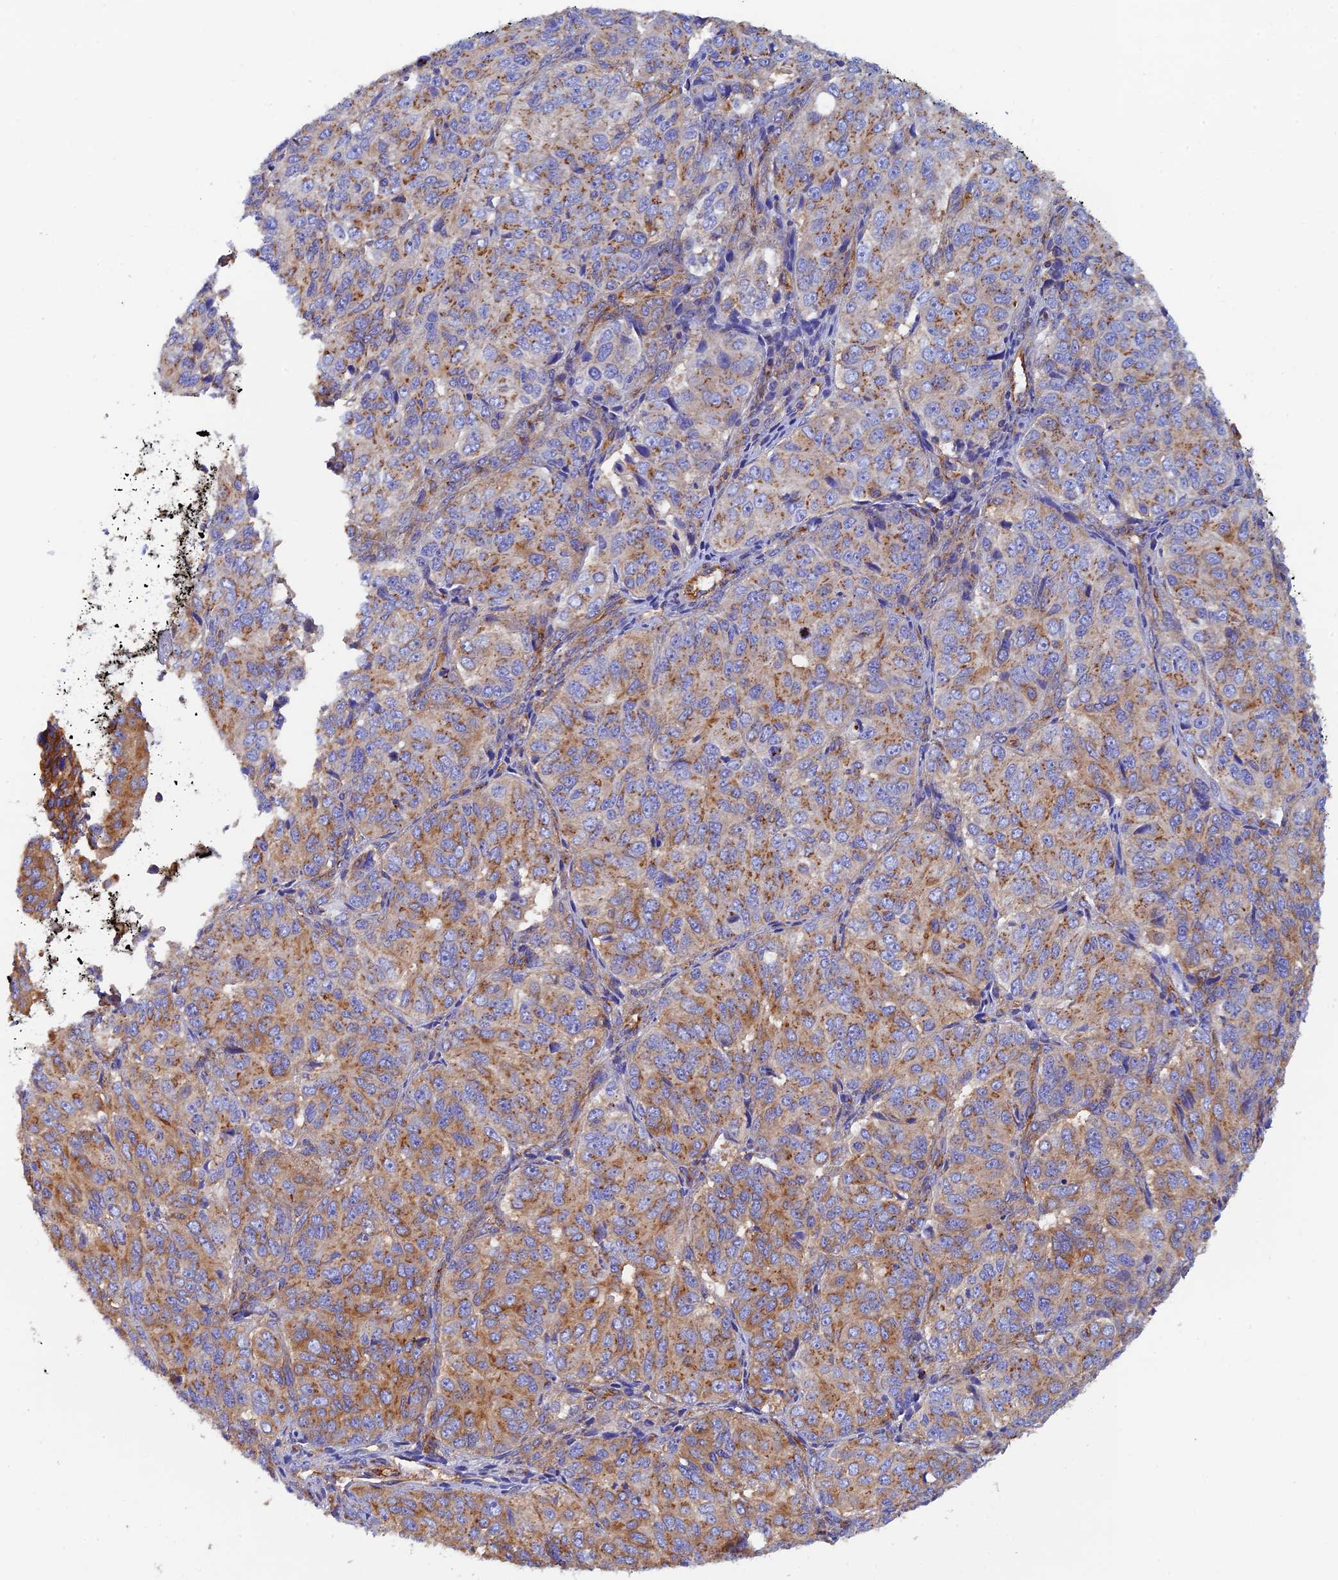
{"staining": {"intensity": "moderate", "quantity": ">75%", "location": "cytoplasmic/membranous"}, "tissue": "ovarian cancer", "cell_type": "Tumor cells", "image_type": "cancer", "snomed": [{"axis": "morphology", "description": "Carcinoma, endometroid"}, {"axis": "topography", "description": "Ovary"}], "caption": "Protein staining displays moderate cytoplasmic/membranous staining in about >75% of tumor cells in ovarian endometroid carcinoma. (brown staining indicates protein expression, while blue staining denotes nuclei).", "gene": "DCTN2", "patient": {"sex": "female", "age": 51}}